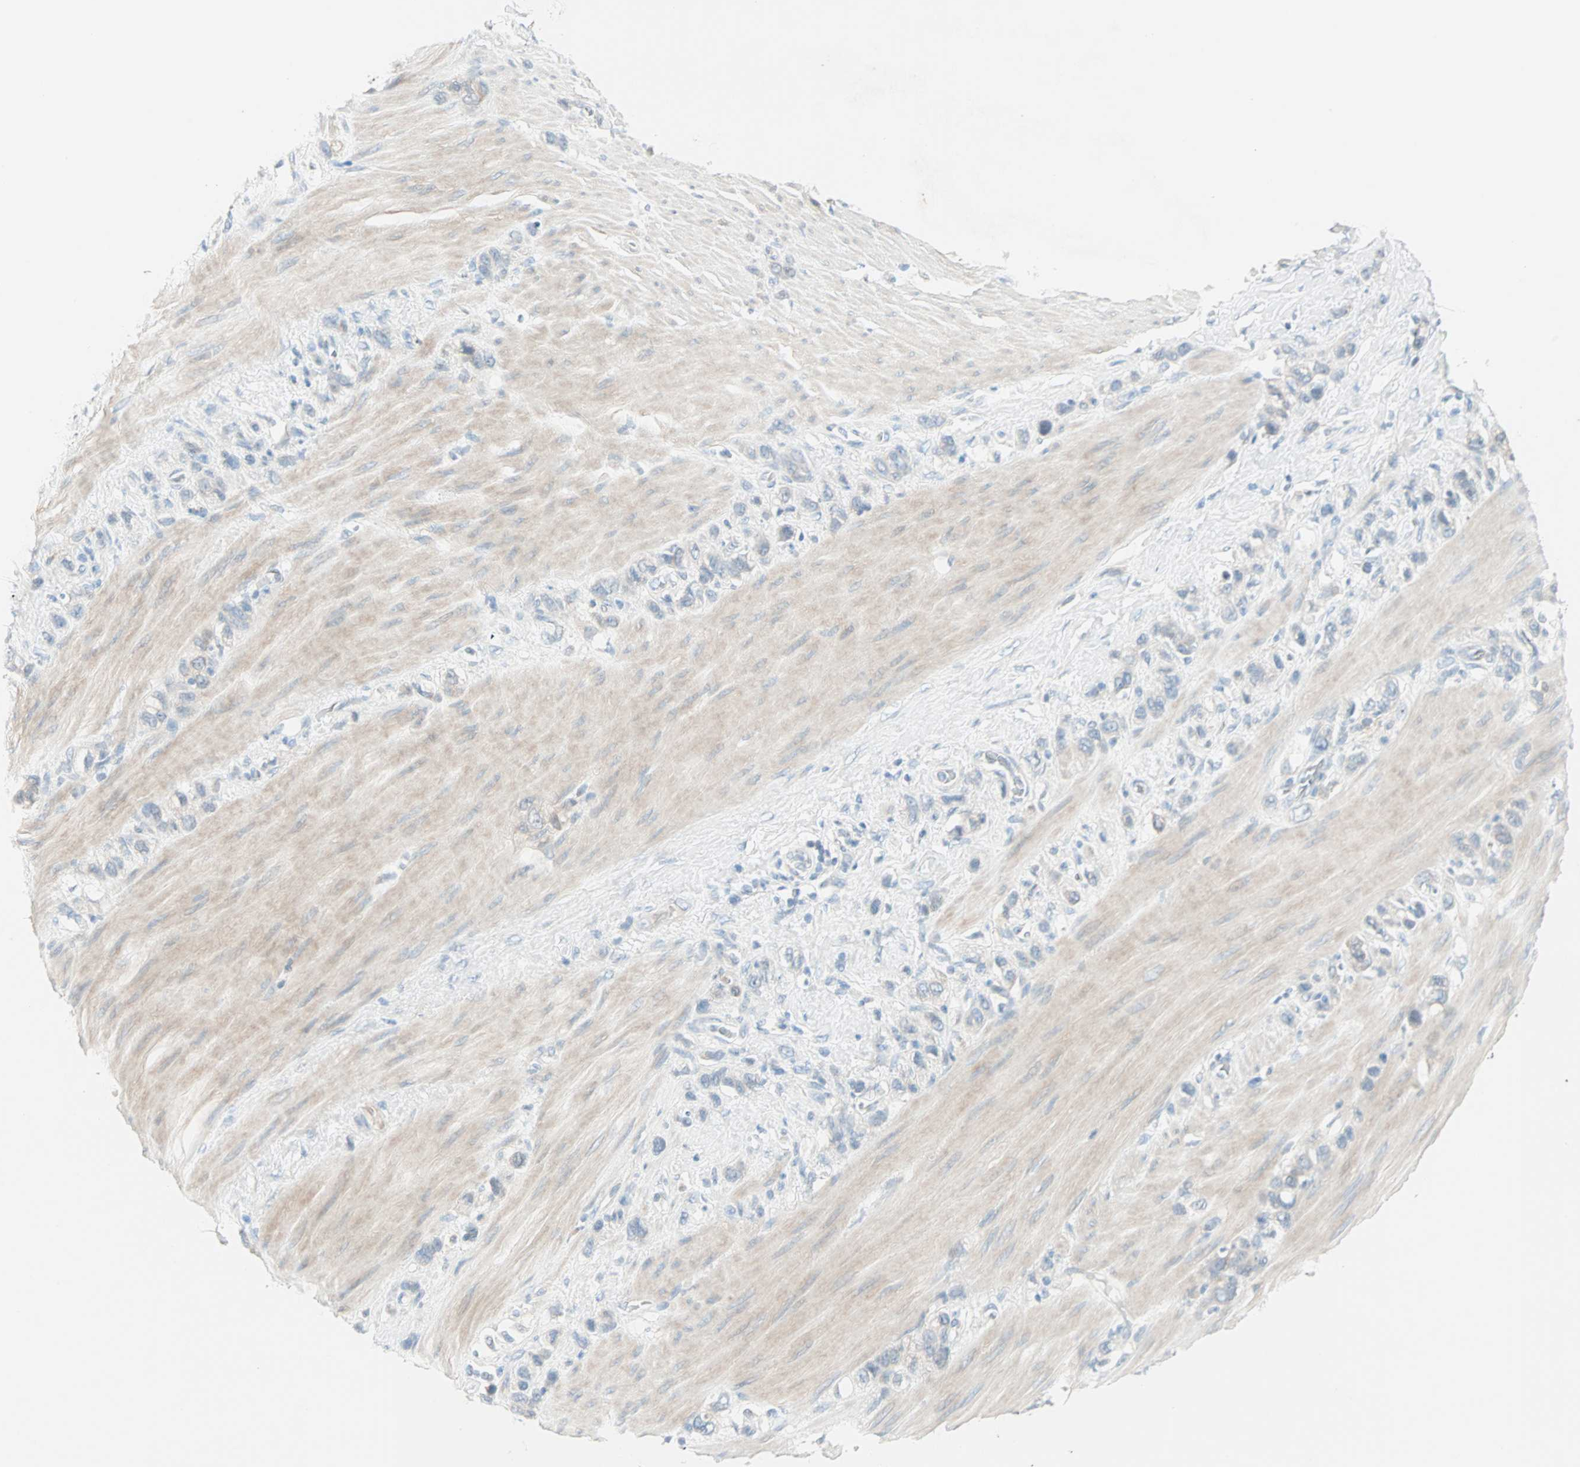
{"staining": {"intensity": "negative", "quantity": "none", "location": "none"}, "tissue": "stomach cancer", "cell_type": "Tumor cells", "image_type": "cancer", "snomed": [{"axis": "morphology", "description": "Normal tissue, NOS"}, {"axis": "morphology", "description": "Adenocarcinoma, NOS"}, {"axis": "morphology", "description": "Adenocarcinoma, High grade"}, {"axis": "topography", "description": "Stomach, upper"}, {"axis": "topography", "description": "Stomach"}], "caption": "Tumor cells are negative for brown protein staining in adenocarcinoma (stomach).", "gene": "SULT1C2", "patient": {"sex": "female", "age": 65}}